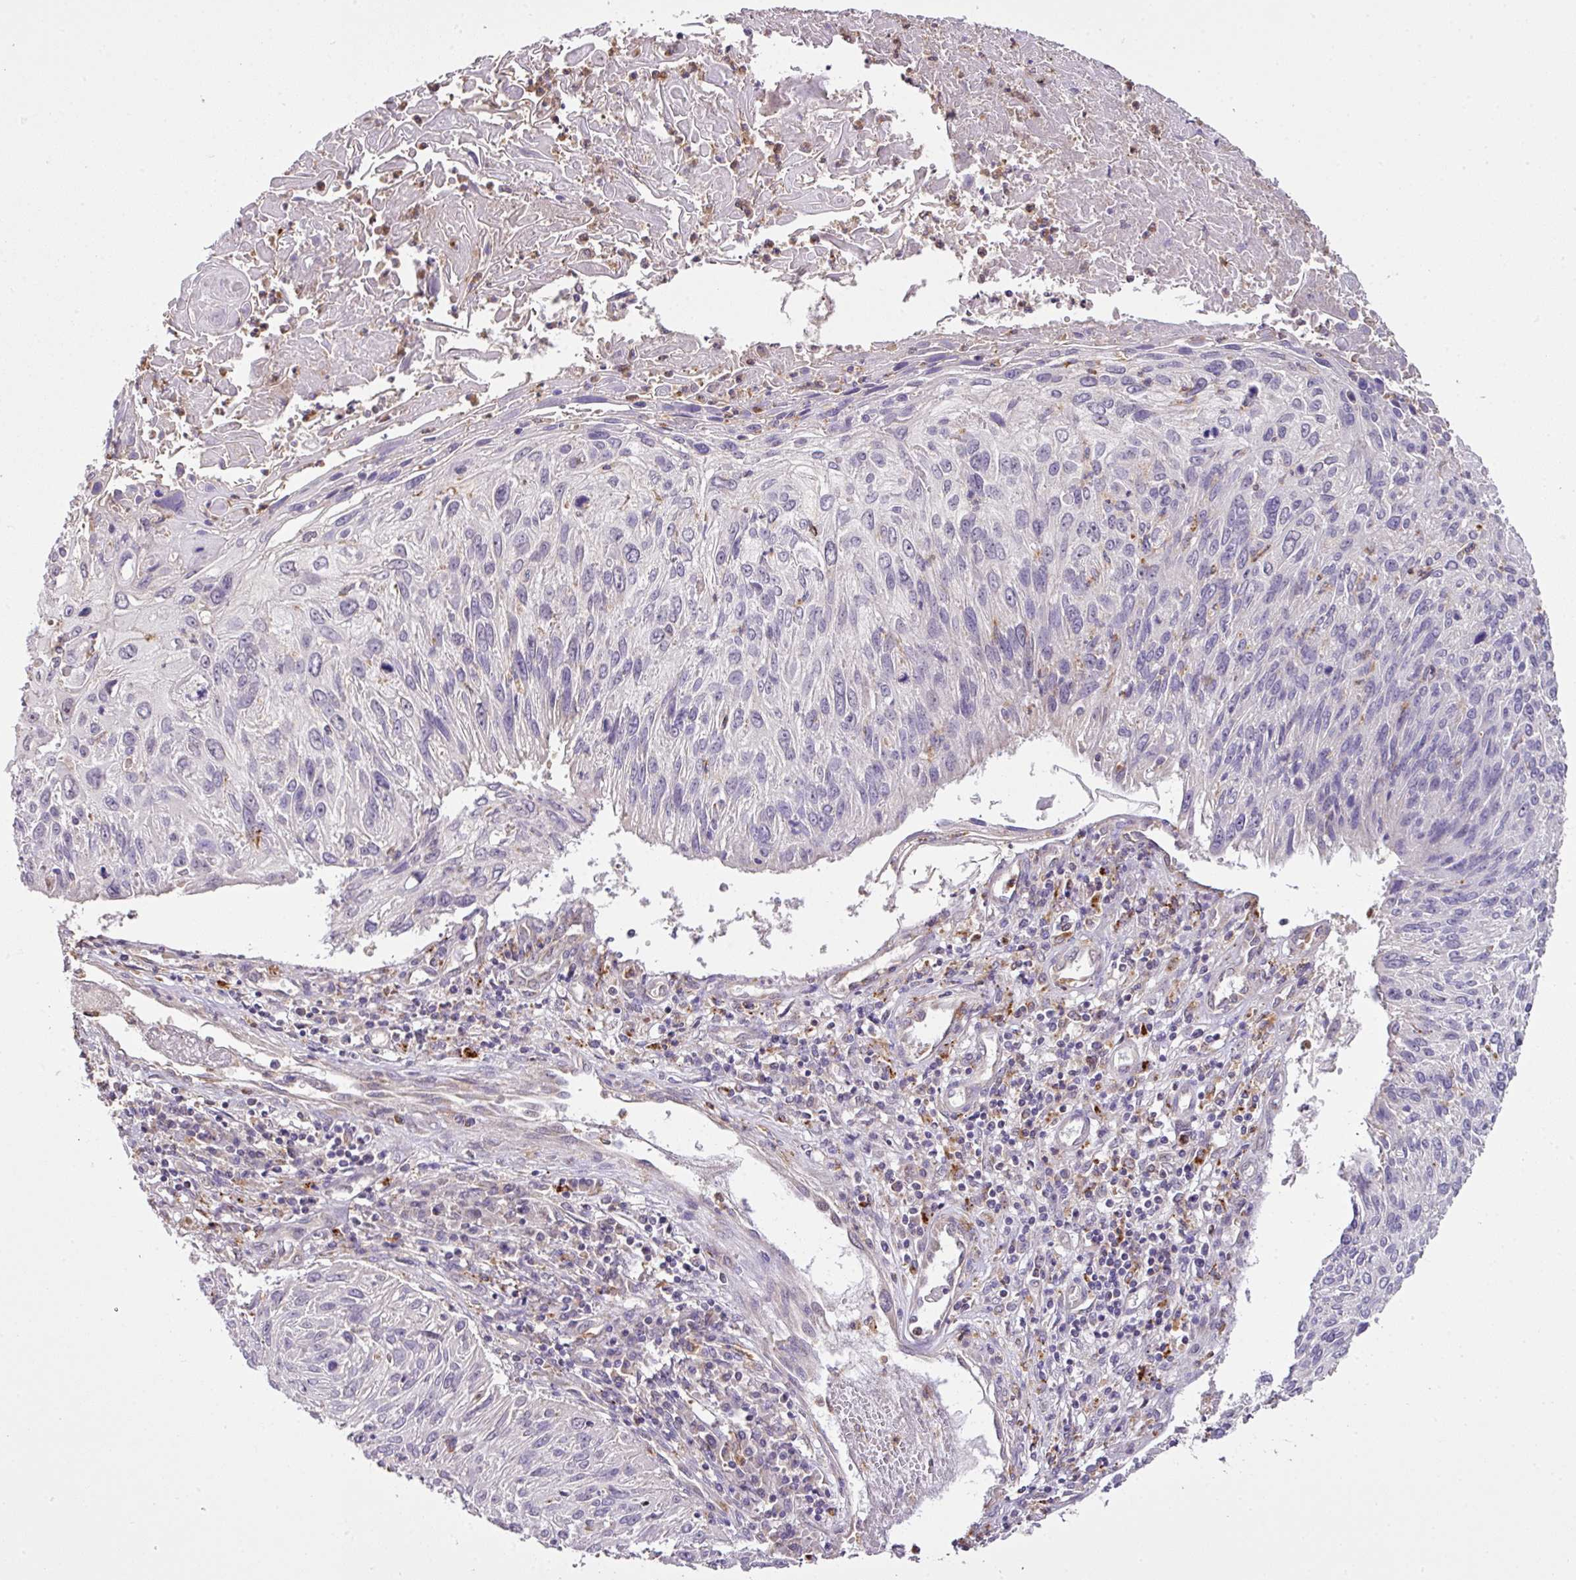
{"staining": {"intensity": "negative", "quantity": "none", "location": "none"}, "tissue": "cervical cancer", "cell_type": "Tumor cells", "image_type": "cancer", "snomed": [{"axis": "morphology", "description": "Squamous cell carcinoma, NOS"}, {"axis": "topography", "description": "Cervix"}], "caption": "Histopathology image shows no protein expression in tumor cells of squamous cell carcinoma (cervical) tissue.", "gene": "SMCO4", "patient": {"sex": "female", "age": 51}}